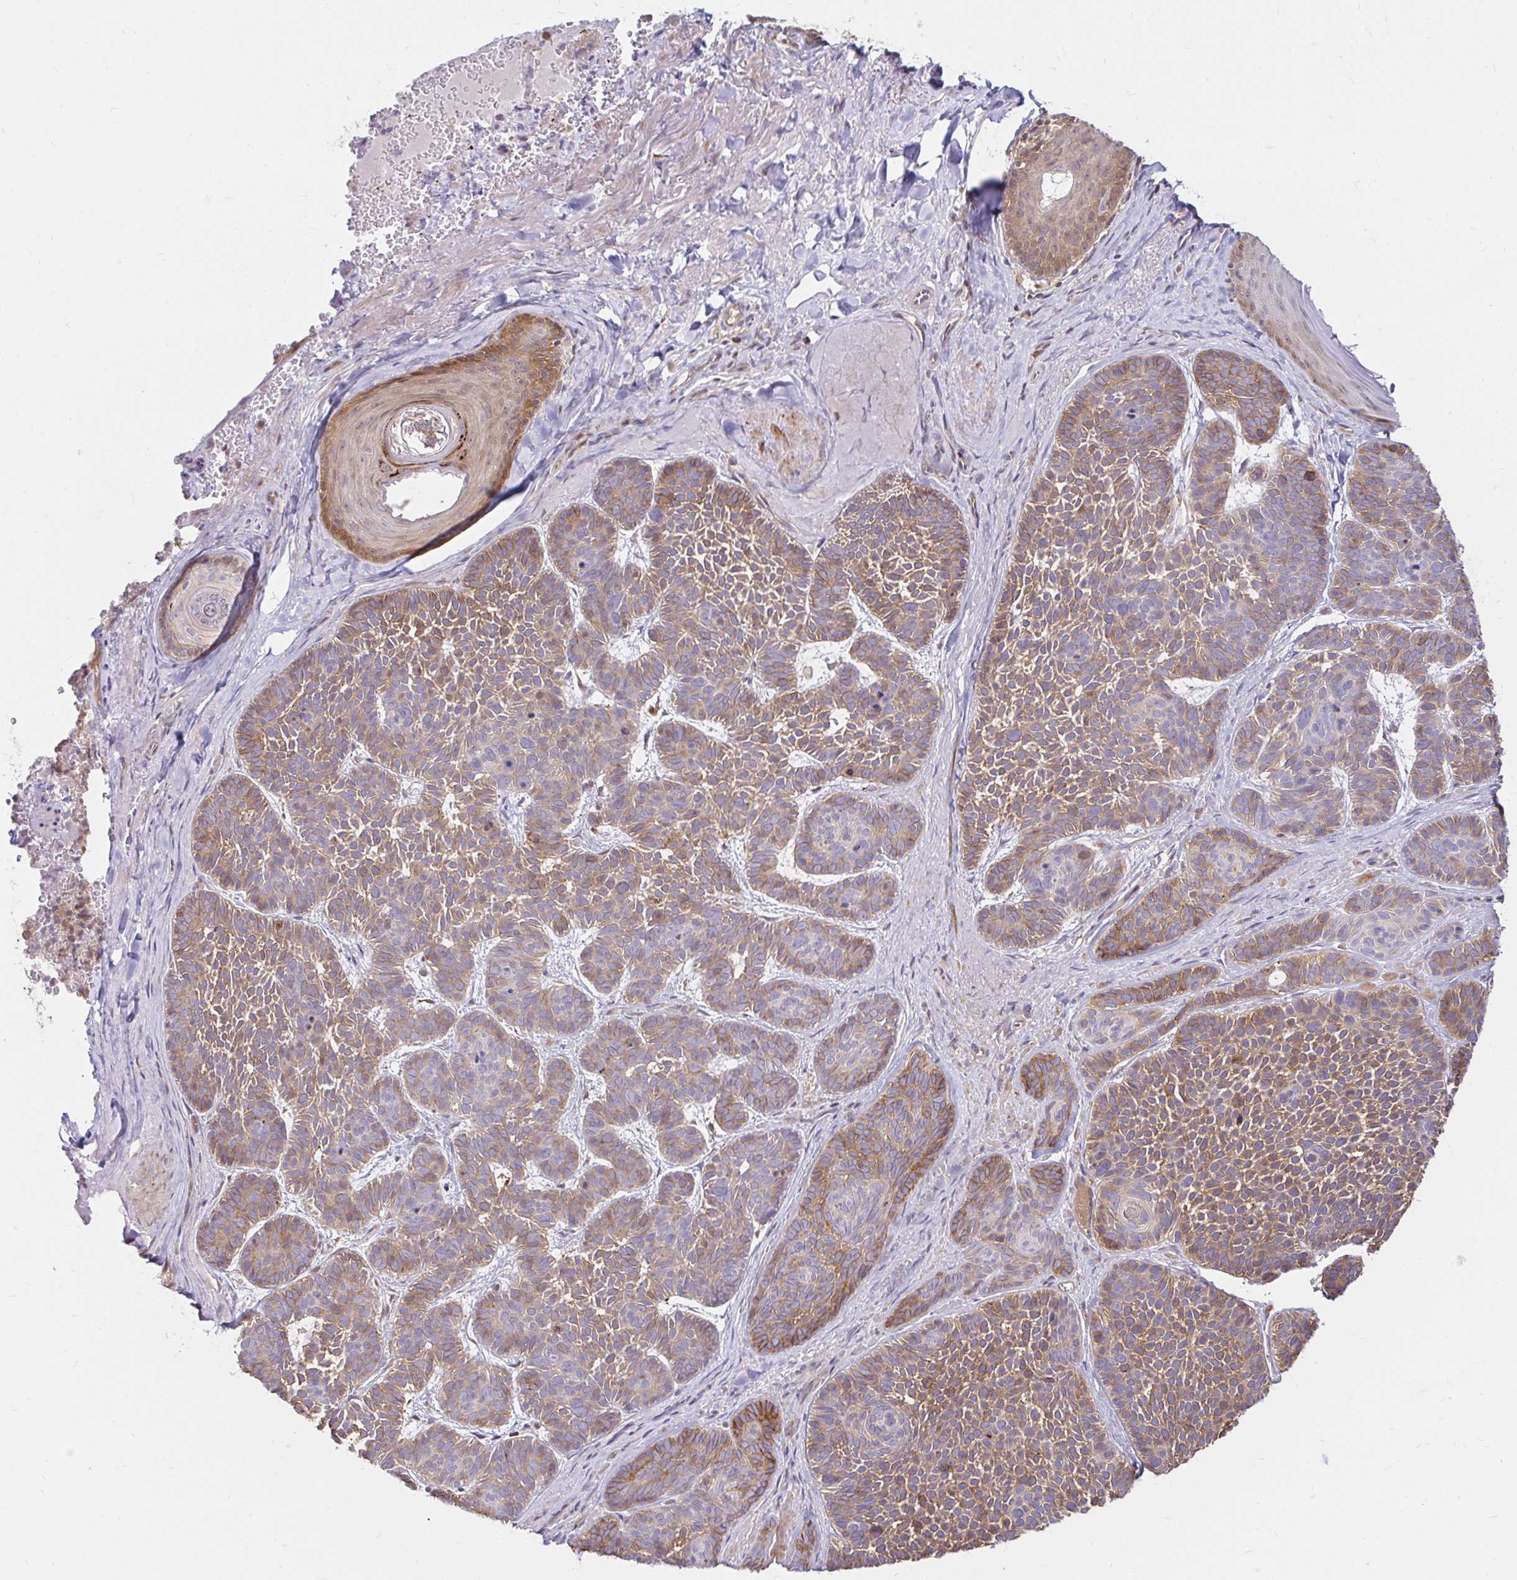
{"staining": {"intensity": "moderate", "quantity": "25%-75%", "location": "cytoplasmic/membranous"}, "tissue": "skin cancer", "cell_type": "Tumor cells", "image_type": "cancer", "snomed": [{"axis": "morphology", "description": "Basal cell carcinoma"}, {"axis": "topography", "description": "Skin"}], "caption": "High-magnification brightfield microscopy of skin basal cell carcinoma stained with DAB (brown) and counterstained with hematoxylin (blue). tumor cells exhibit moderate cytoplasmic/membranous expression is appreciated in about25%-75% of cells.", "gene": "ITGA2", "patient": {"sex": "male", "age": 81}}